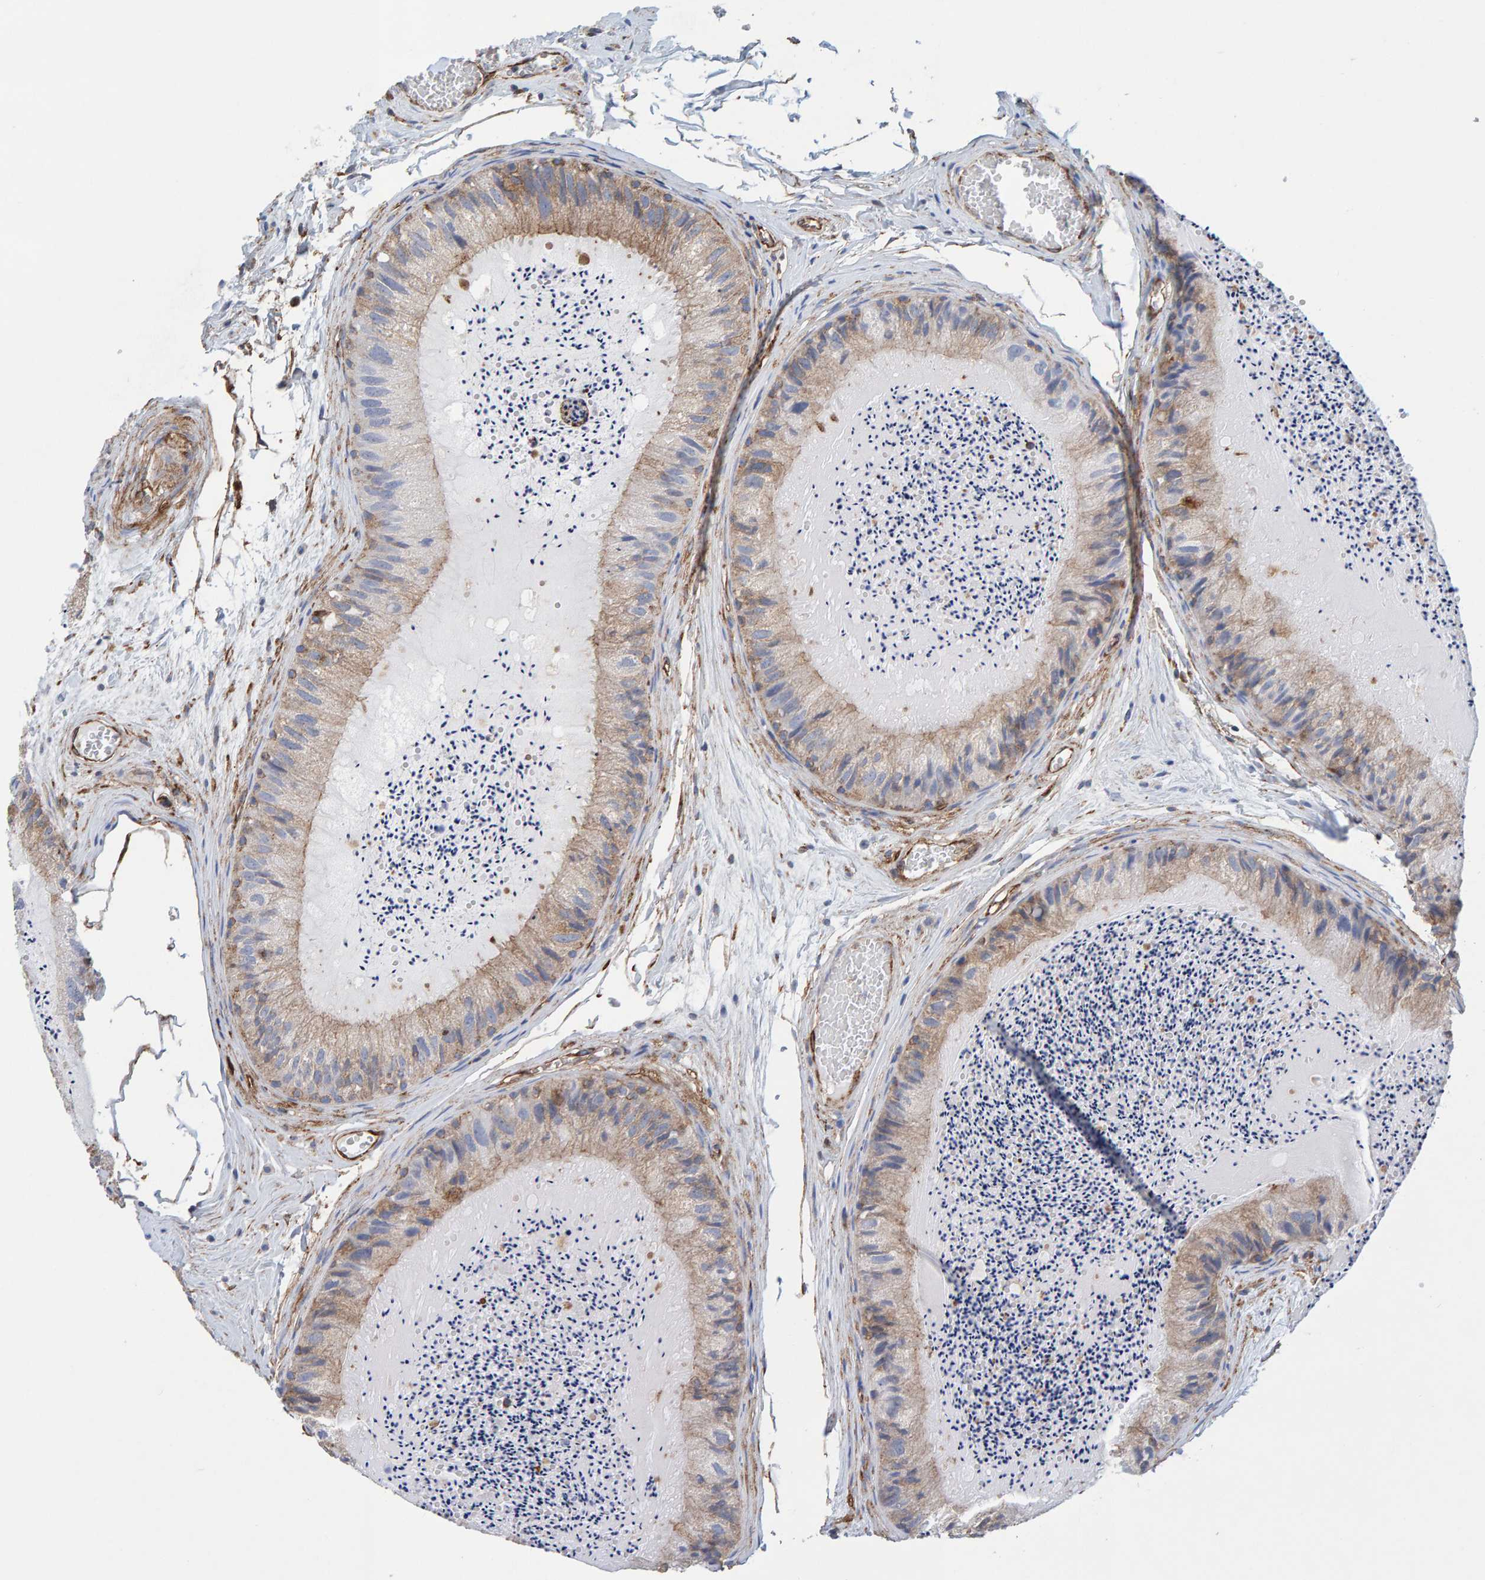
{"staining": {"intensity": "weak", "quantity": "<25%", "location": "cytoplasmic/membranous"}, "tissue": "epididymis", "cell_type": "Glandular cells", "image_type": "normal", "snomed": [{"axis": "morphology", "description": "Normal tissue, NOS"}, {"axis": "topography", "description": "Epididymis"}], "caption": "Protein analysis of normal epididymis demonstrates no significant positivity in glandular cells.", "gene": "MVP", "patient": {"sex": "male", "age": 31}}